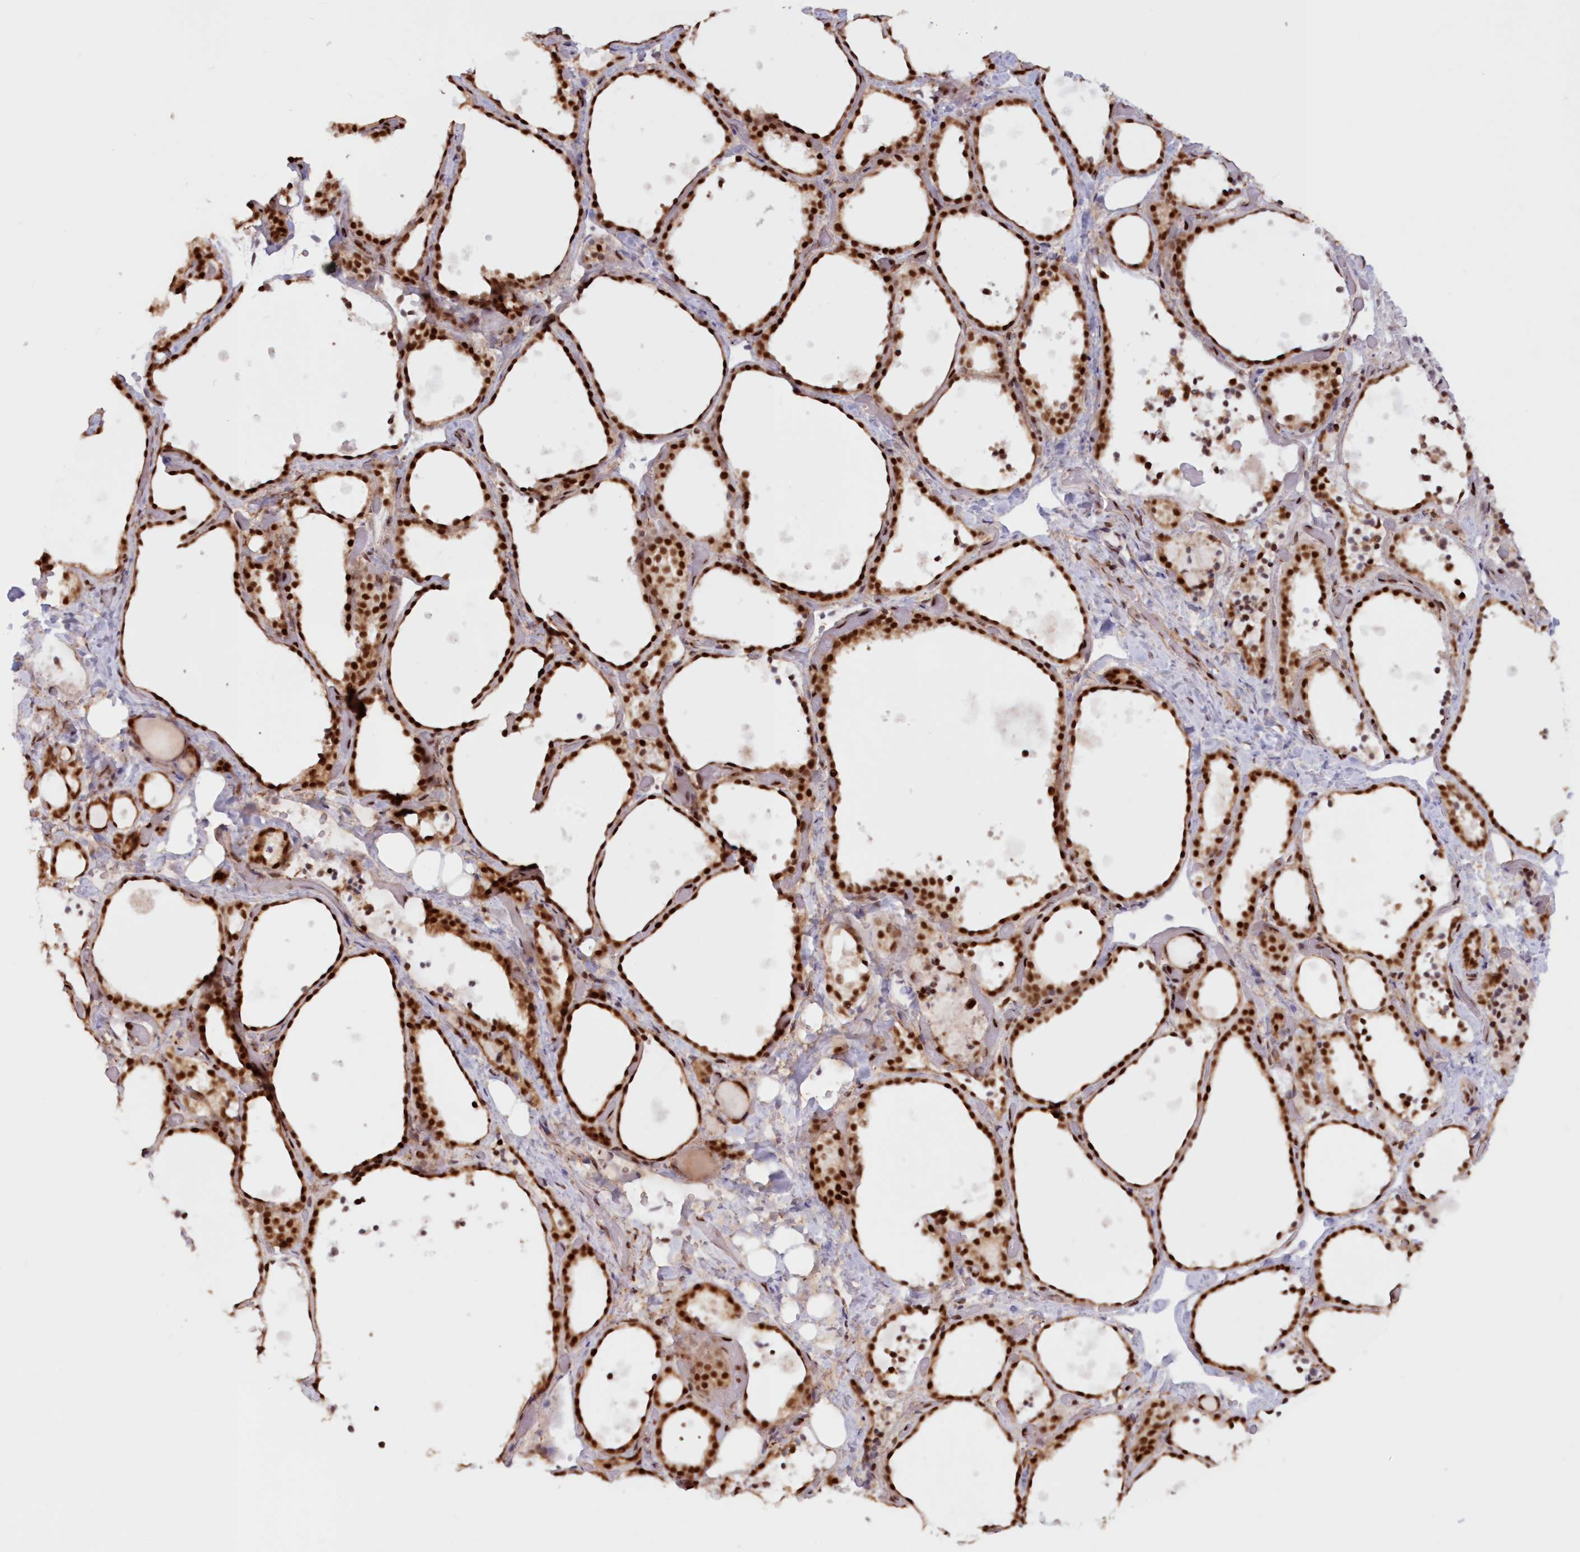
{"staining": {"intensity": "strong", "quantity": ">75%", "location": "cytoplasmic/membranous,nuclear"}, "tissue": "thyroid gland", "cell_type": "Glandular cells", "image_type": "normal", "snomed": [{"axis": "morphology", "description": "Normal tissue, NOS"}, {"axis": "topography", "description": "Thyroid gland"}], "caption": "This photomicrograph demonstrates immunohistochemistry (IHC) staining of benign human thyroid gland, with high strong cytoplasmic/membranous,nuclear staining in about >75% of glandular cells.", "gene": "POLR2B", "patient": {"sex": "female", "age": 44}}